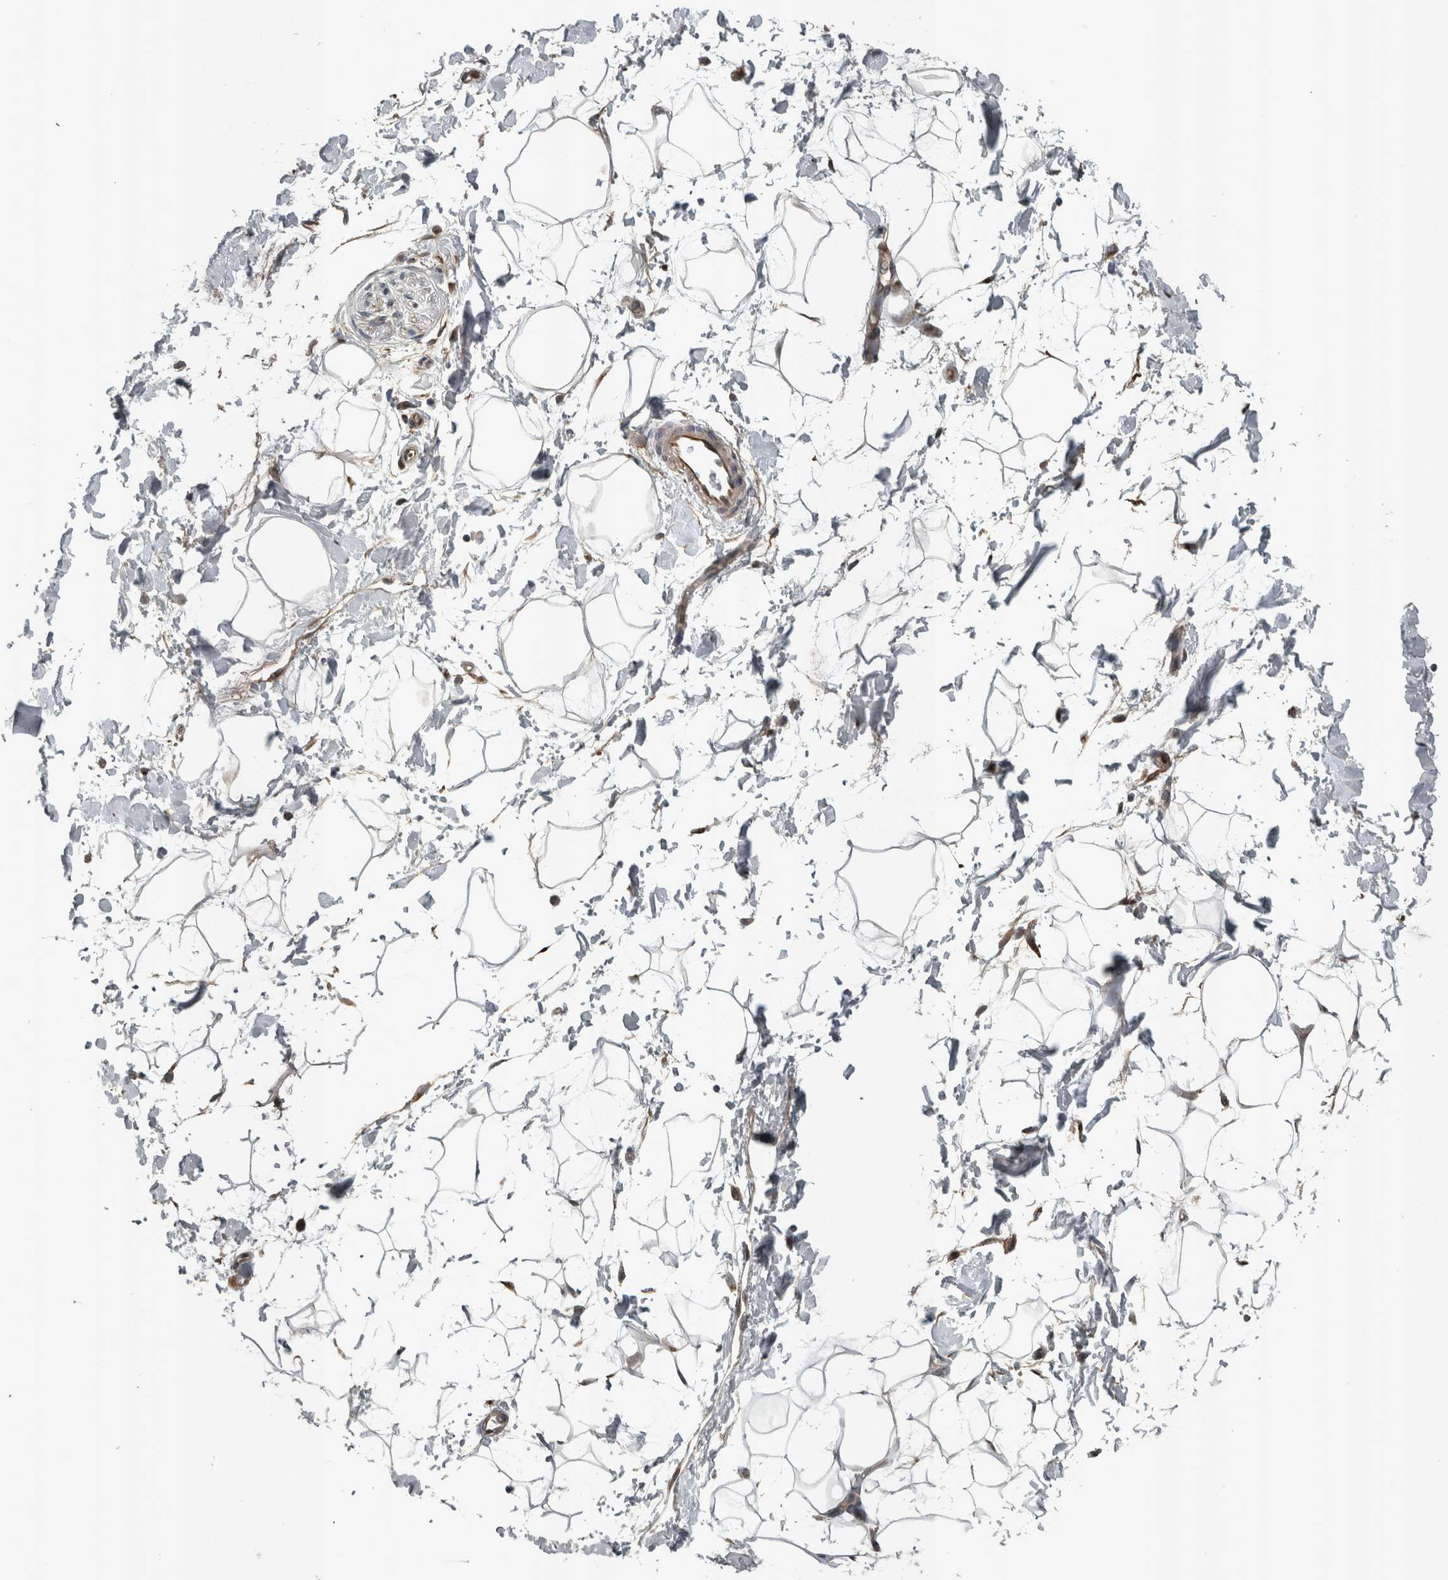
{"staining": {"intensity": "negative", "quantity": "none", "location": "none"}, "tissue": "adipose tissue", "cell_type": "Adipocytes", "image_type": "normal", "snomed": [{"axis": "morphology", "description": "Normal tissue, NOS"}, {"axis": "topography", "description": "Soft tissue"}], "caption": "Photomicrograph shows no protein positivity in adipocytes of normal adipose tissue. The staining was performed using DAB to visualize the protein expression in brown, while the nuclei were stained in blue with hematoxylin (Magnification: 20x).", "gene": "ZNF345", "patient": {"sex": "male", "age": 72}}